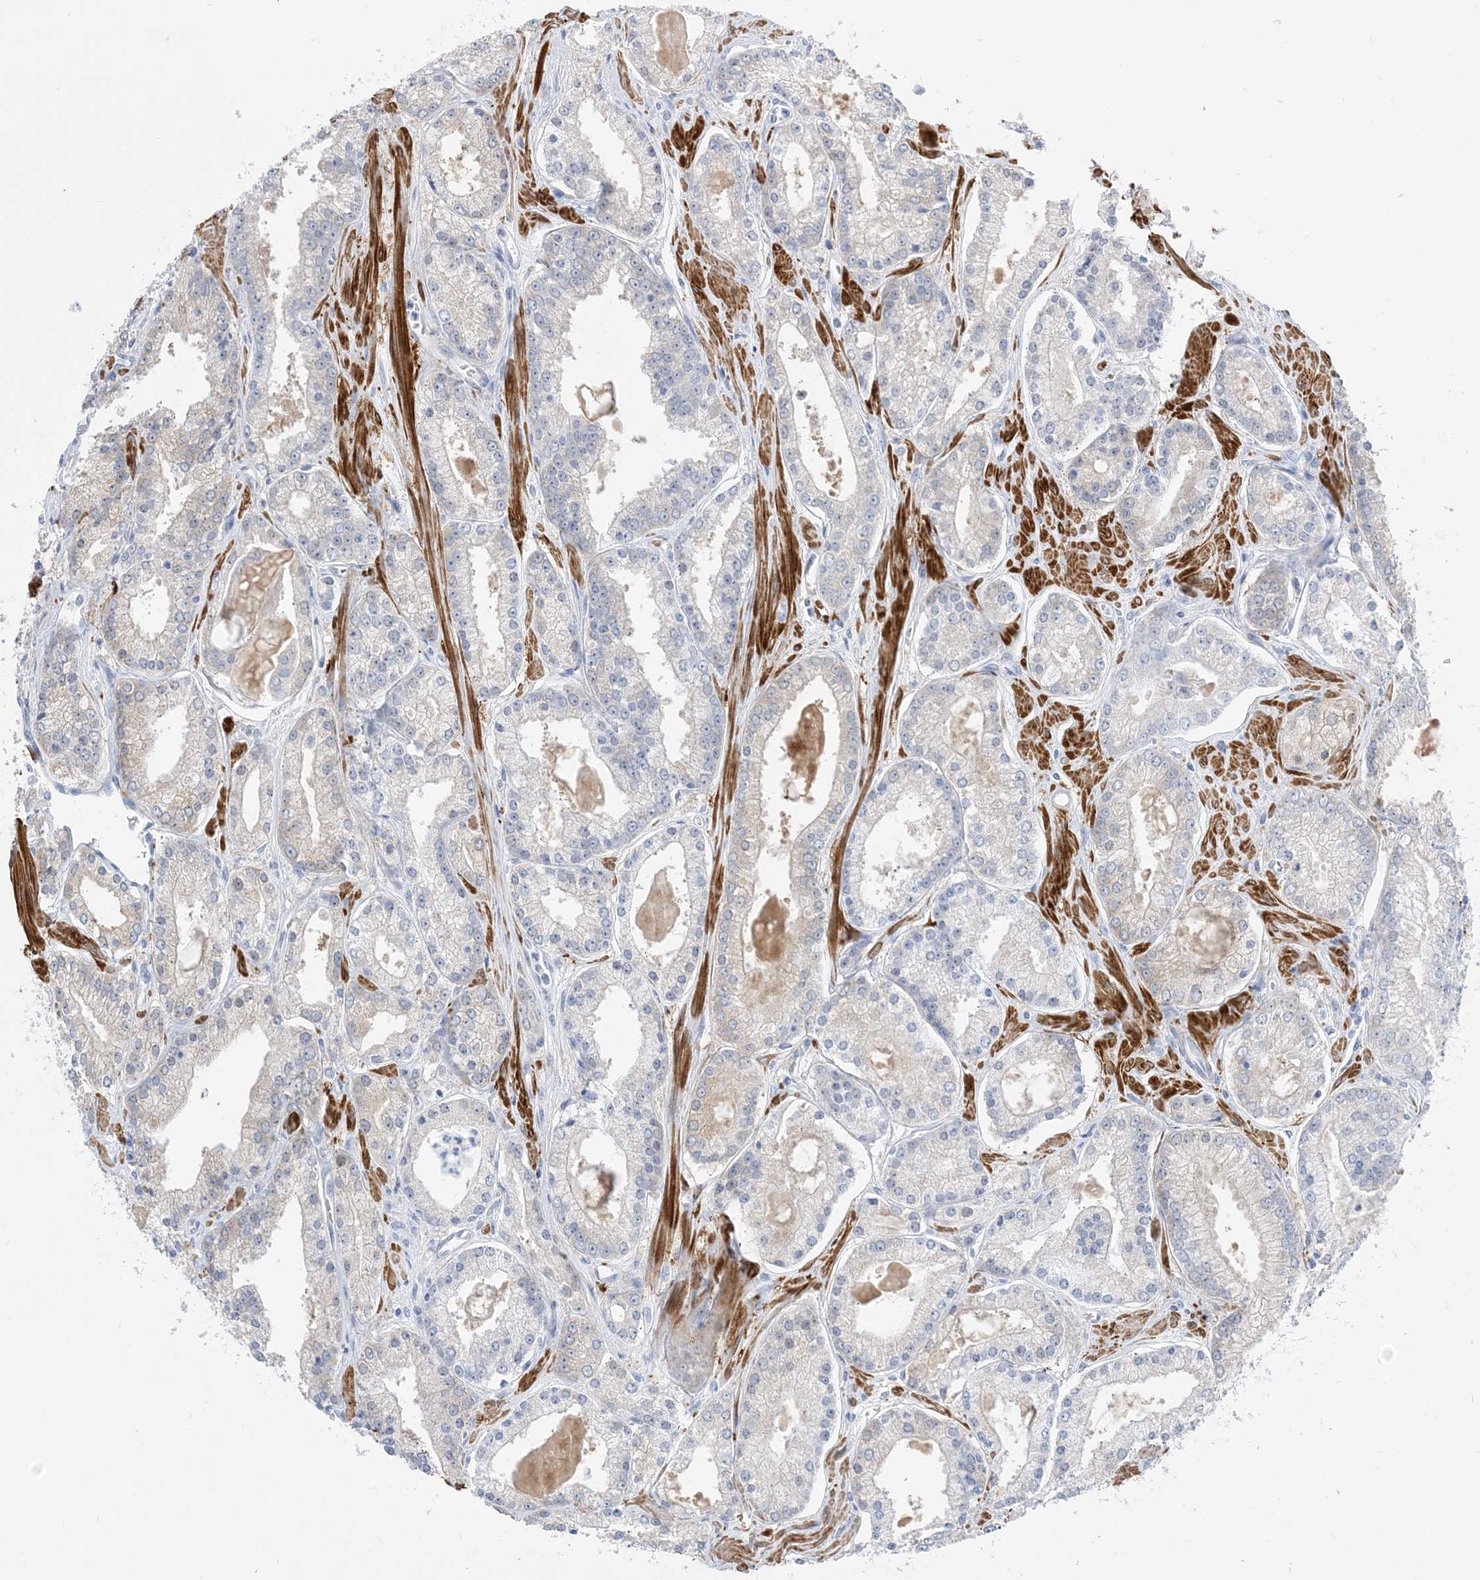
{"staining": {"intensity": "weak", "quantity": "<25%", "location": "cytoplasmic/membranous"}, "tissue": "prostate cancer", "cell_type": "Tumor cells", "image_type": "cancer", "snomed": [{"axis": "morphology", "description": "Adenocarcinoma, Low grade"}, {"axis": "topography", "description": "Prostate"}], "caption": "A high-resolution micrograph shows IHC staining of prostate cancer (low-grade adenocarcinoma), which reveals no significant expression in tumor cells. (Immunohistochemistry (ihc), brightfield microscopy, high magnification).", "gene": "MARS2", "patient": {"sex": "male", "age": 54}}